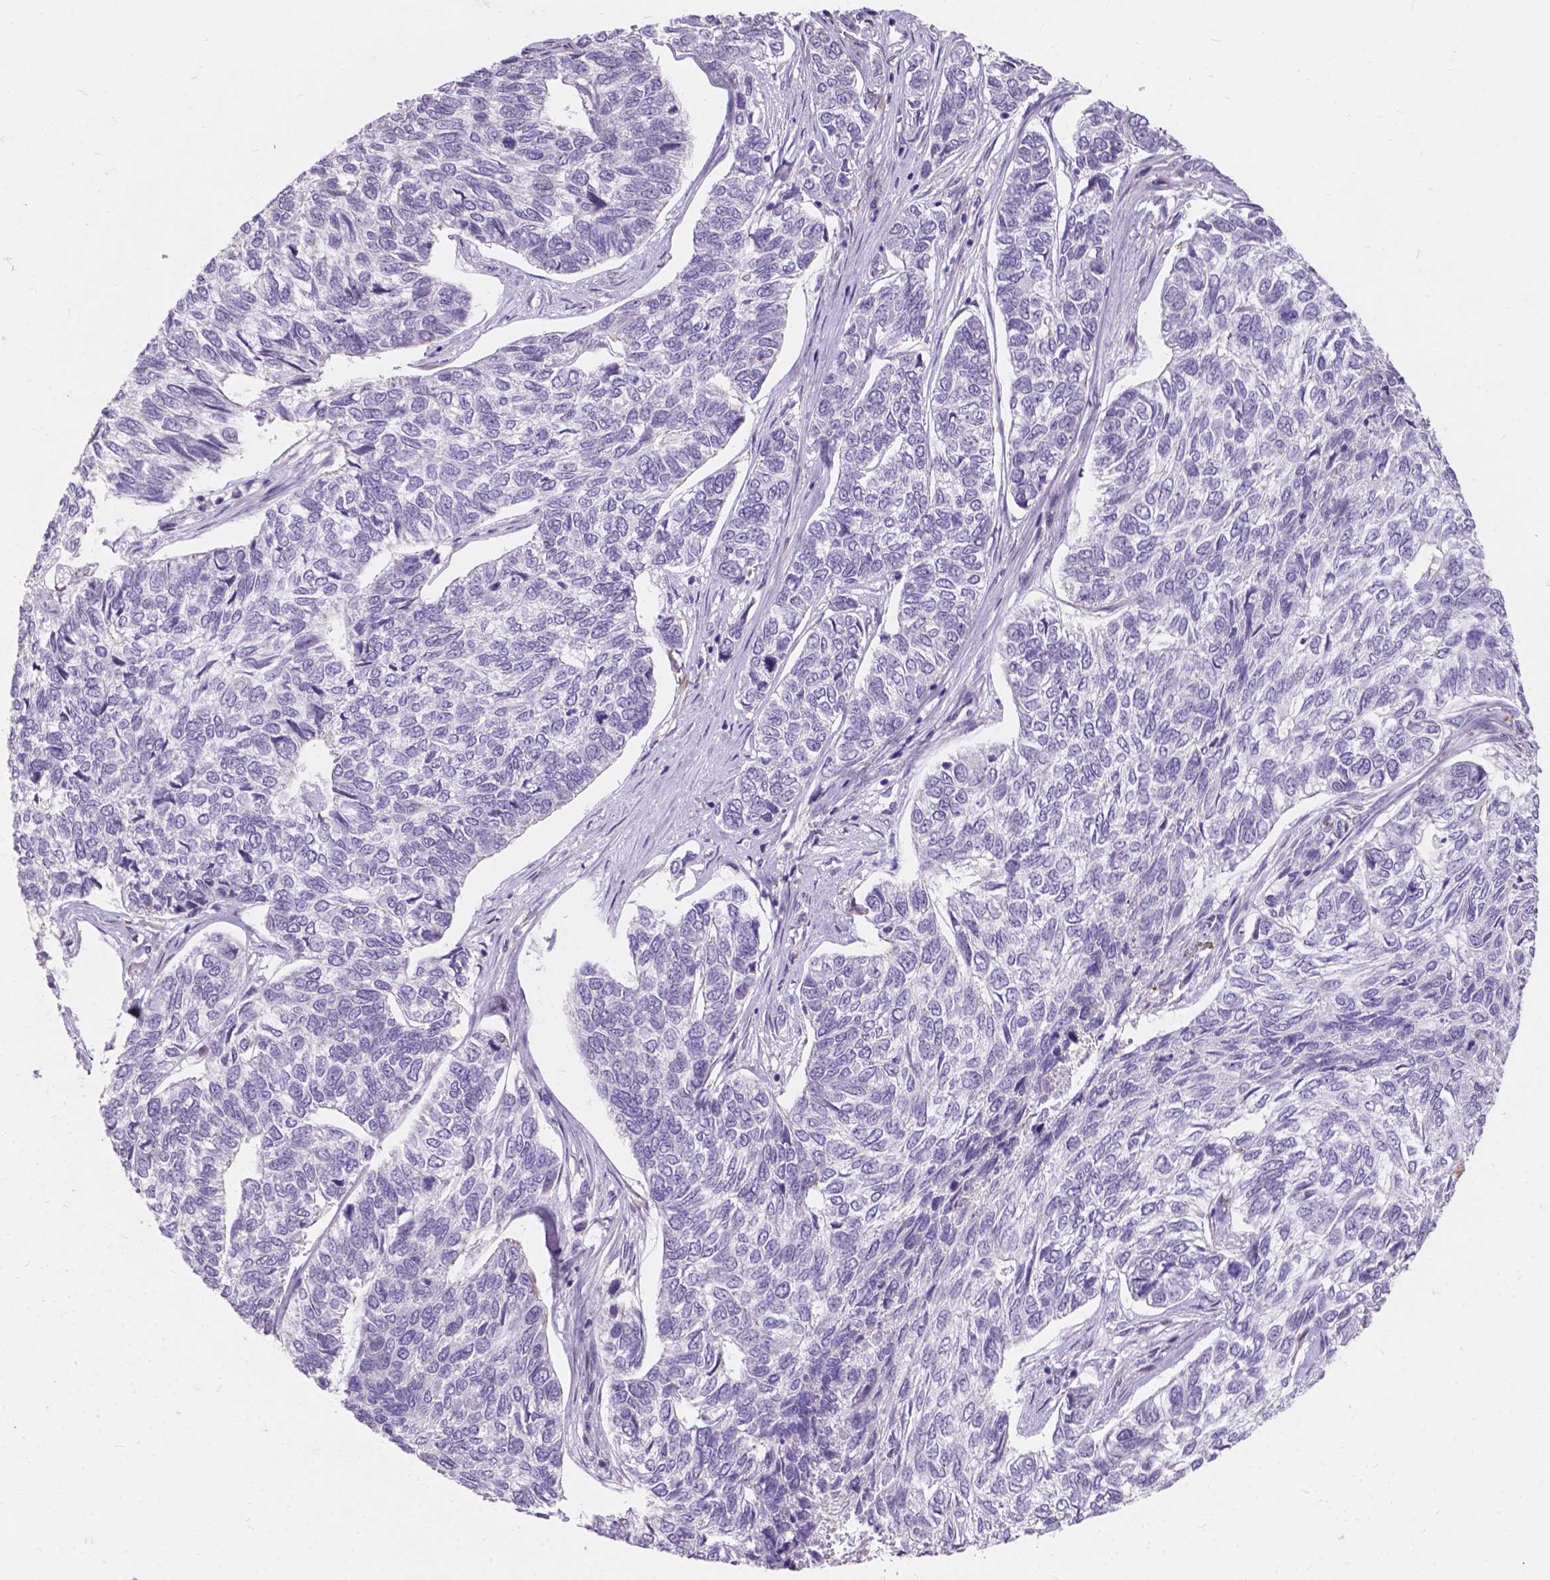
{"staining": {"intensity": "negative", "quantity": "none", "location": "none"}, "tissue": "skin cancer", "cell_type": "Tumor cells", "image_type": "cancer", "snomed": [{"axis": "morphology", "description": "Basal cell carcinoma"}, {"axis": "topography", "description": "Skin"}], "caption": "This is an immunohistochemistry (IHC) image of skin cancer. There is no expression in tumor cells.", "gene": "MYH14", "patient": {"sex": "female", "age": 65}}